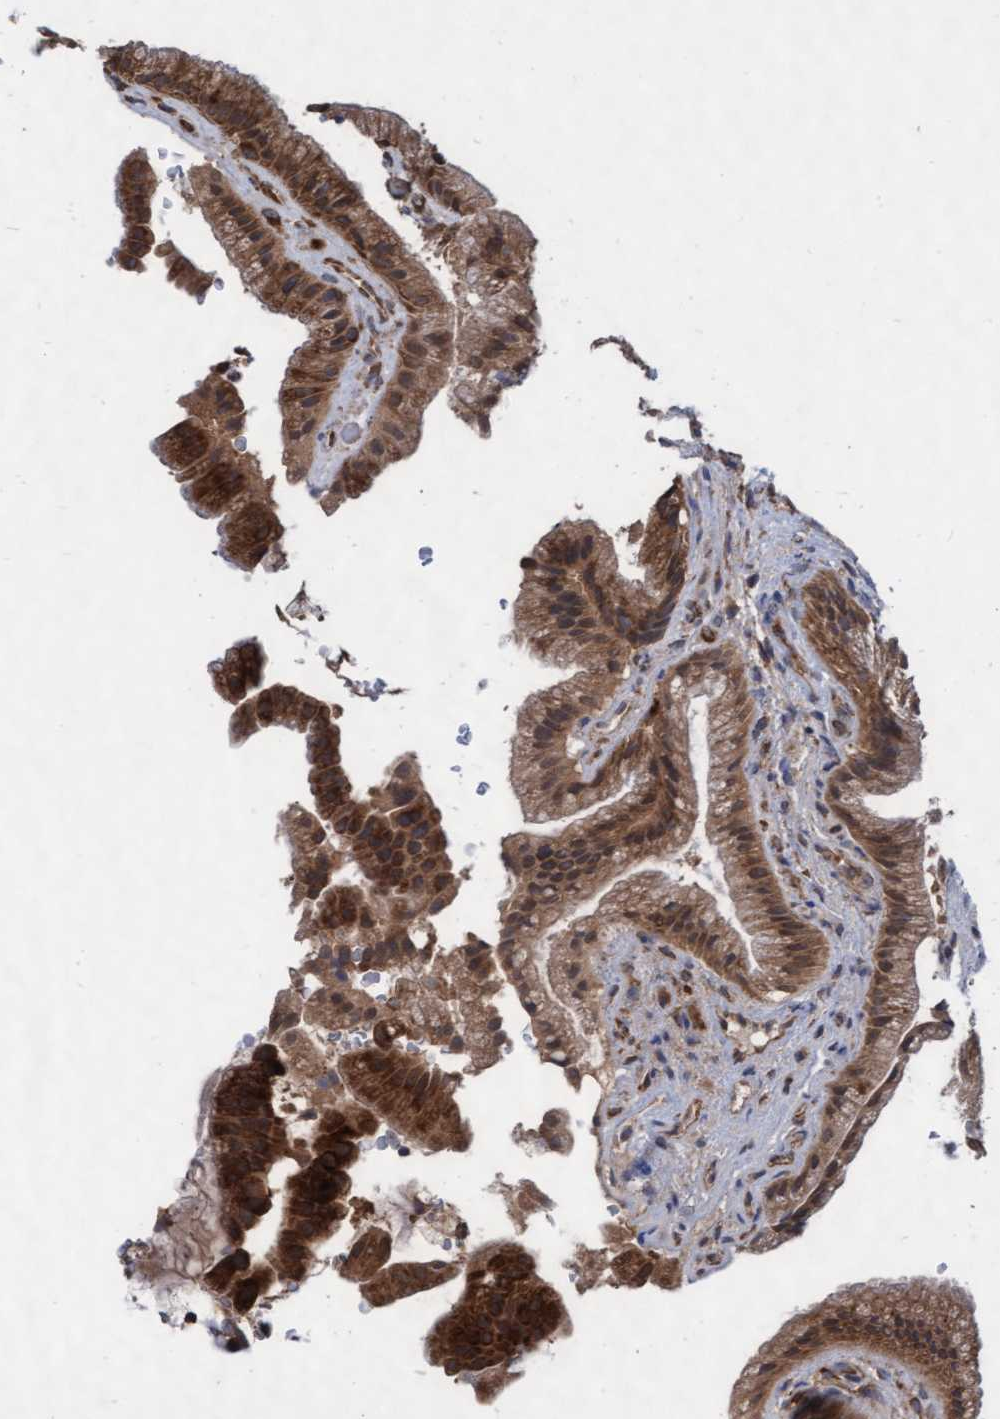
{"staining": {"intensity": "strong", "quantity": ">75%", "location": "cytoplasmic/membranous"}, "tissue": "gallbladder", "cell_type": "Glandular cells", "image_type": "normal", "snomed": [{"axis": "morphology", "description": "Normal tissue, NOS"}, {"axis": "topography", "description": "Gallbladder"}], "caption": "Glandular cells reveal high levels of strong cytoplasmic/membranous positivity in about >75% of cells in benign gallbladder.", "gene": "ABCF2", "patient": {"sex": "male", "age": 49}}